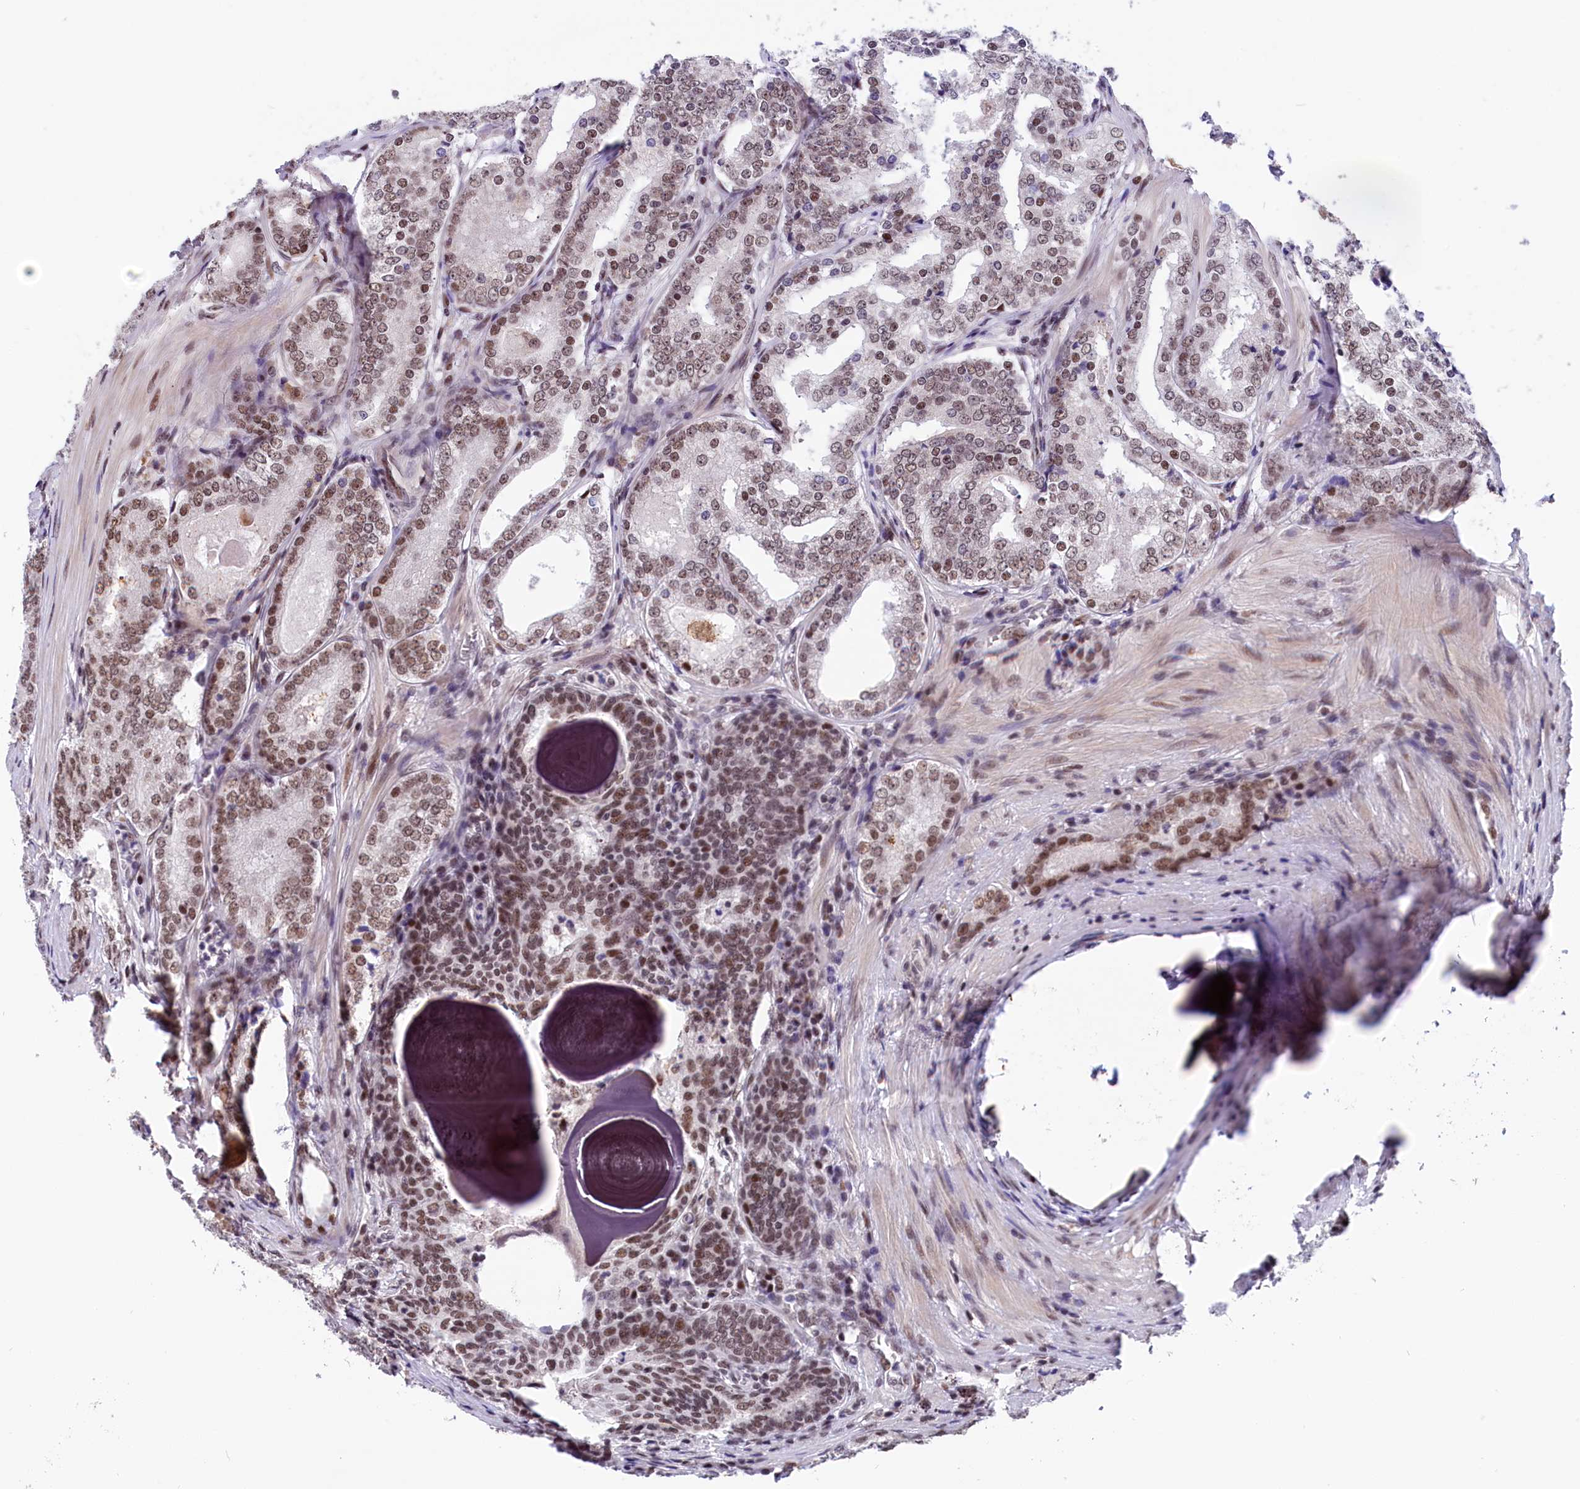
{"staining": {"intensity": "moderate", "quantity": "25%-75%", "location": "nuclear"}, "tissue": "prostate cancer", "cell_type": "Tumor cells", "image_type": "cancer", "snomed": [{"axis": "morphology", "description": "Adenocarcinoma, Low grade"}, {"axis": "topography", "description": "Prostate"}], "caption": "Moderate nuclear positivity is seen in about 25%-75% of tumor cells in prostate cancer (low-grade adenocarcinoma).", "gene": "CDYL2", "patient": {"sex": "male", "age": 68}}